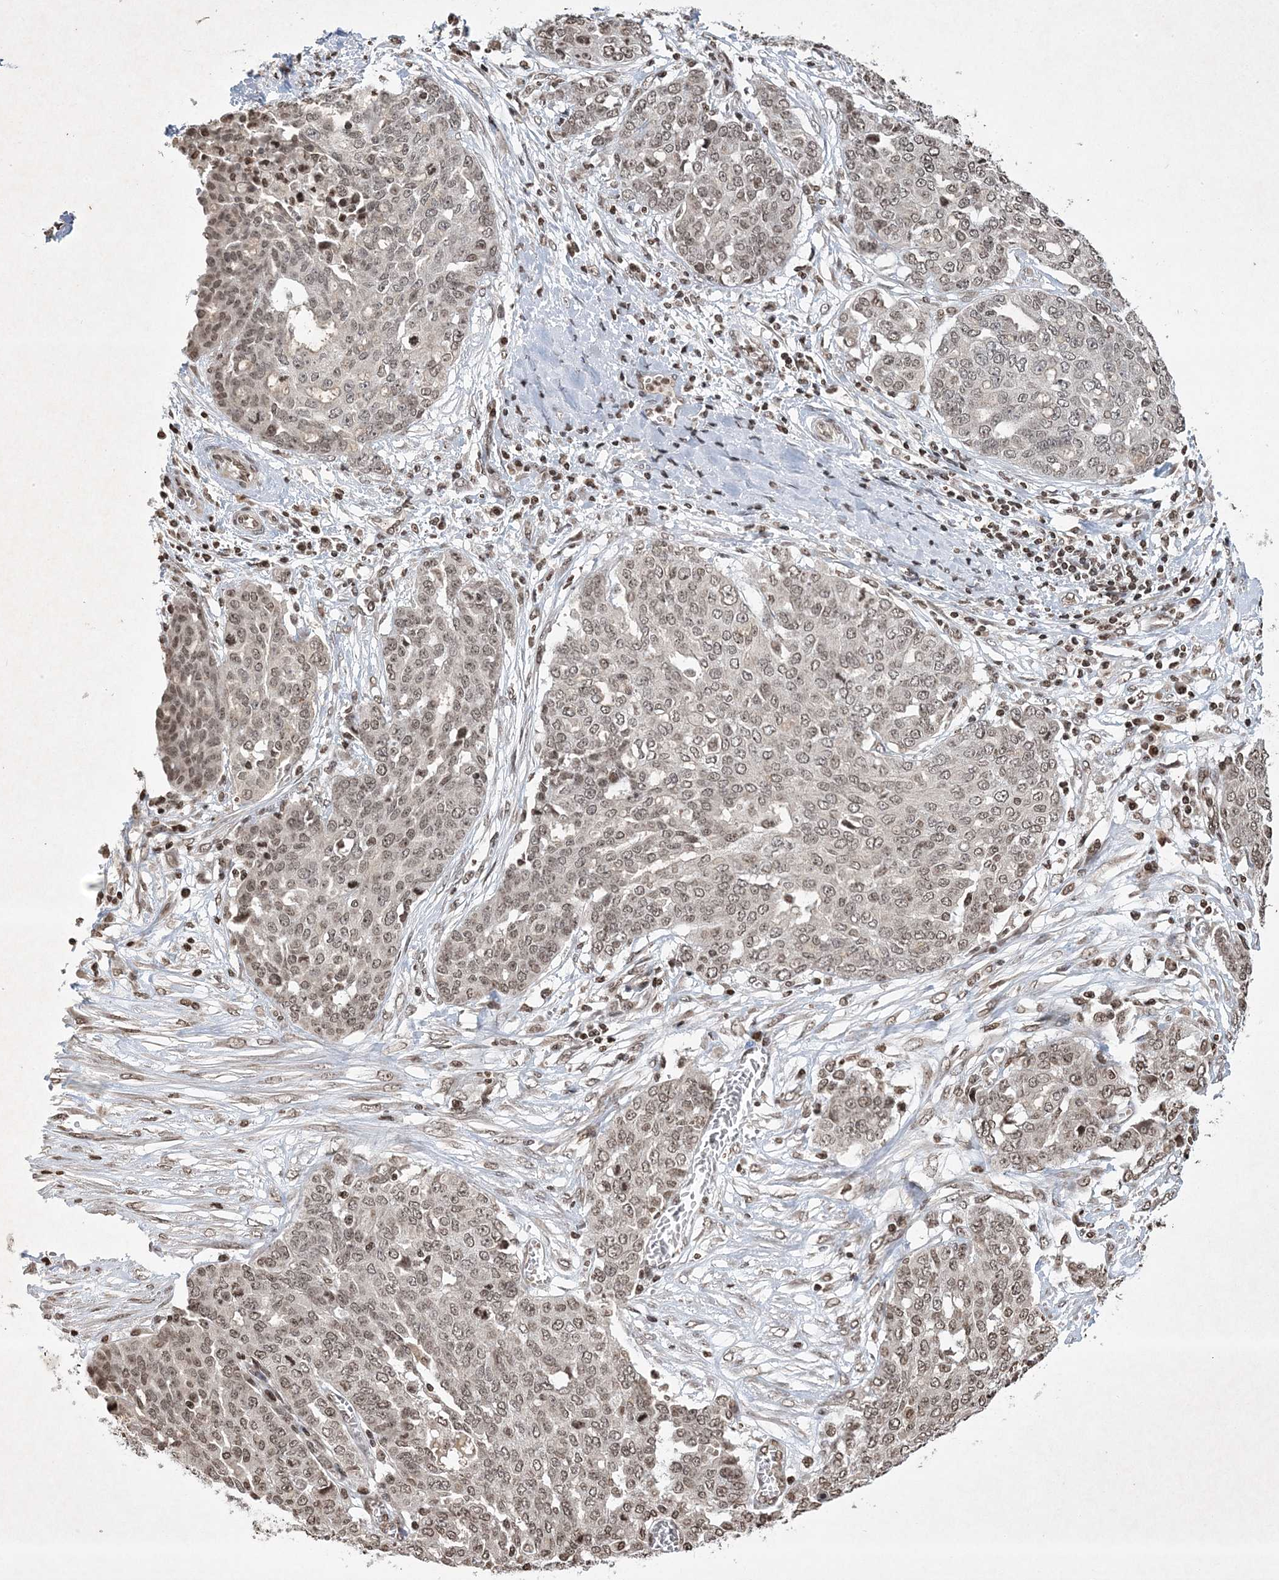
{"staining": {"intensity": "weak", "quantity": ">75%", "location": "nuclear"}, "tissue": "ovarian cancer", "cell_type": "Tumor cells", "image_type": "cancer", "snomed": [{"axis": "morphology", "description": "Cystadenocarcinoma, serous, NOS"}, {"axis": "topography", "description": "Soft tissue"}, {"axis": "topography", "description": "Ovary"}], "caption": "A photomicrograph showing weak nuclear expression in approximately >75% of tumor cells in ovarian cancer, as visualized by brown immunohistochemical staining.", "gene": "NEDD9", "patient": {"sex": "female", "age": 57}}